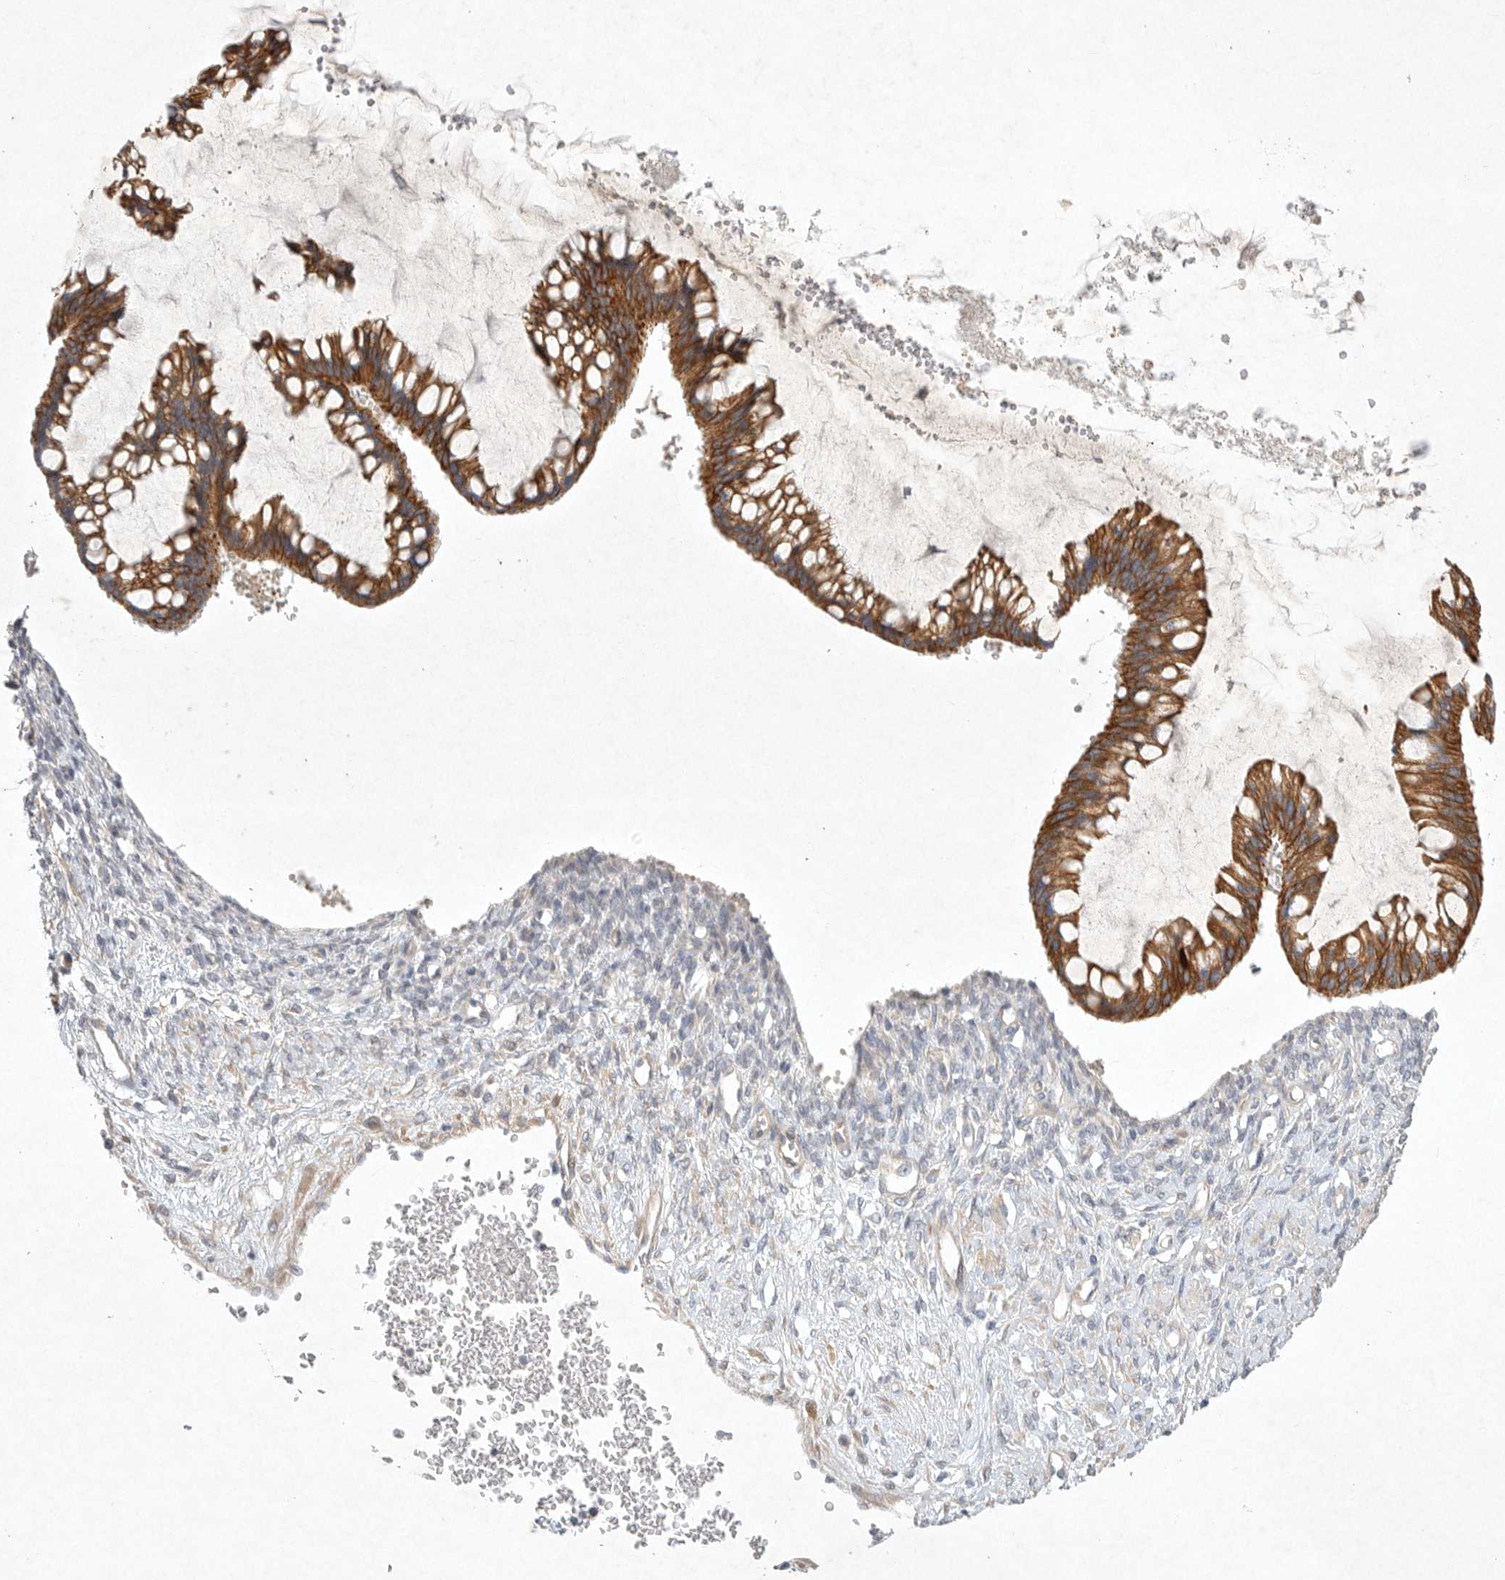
{"staining": {"intensity": "strong", "quantity": ">75%", "location": "cytoplasmic/membranous"}, "tissue": "ovarian cancer", "cell_type": "Tumor cells", "image_type": "cancer", "snomed": [{"axis": "morphology", "description": "Cystadenocarcinoma, mucinous, NOS"}, {"axis": "topography", "description": "Ovary"}], "caption": "A brown stain labels strong cytoplasmic/membranous positivity of a protein in mucinous cystadenocarcinoma (ovarian) tumor cells.", "gene": "BZW2", "patient": {"sex": "female", "age": 73}}